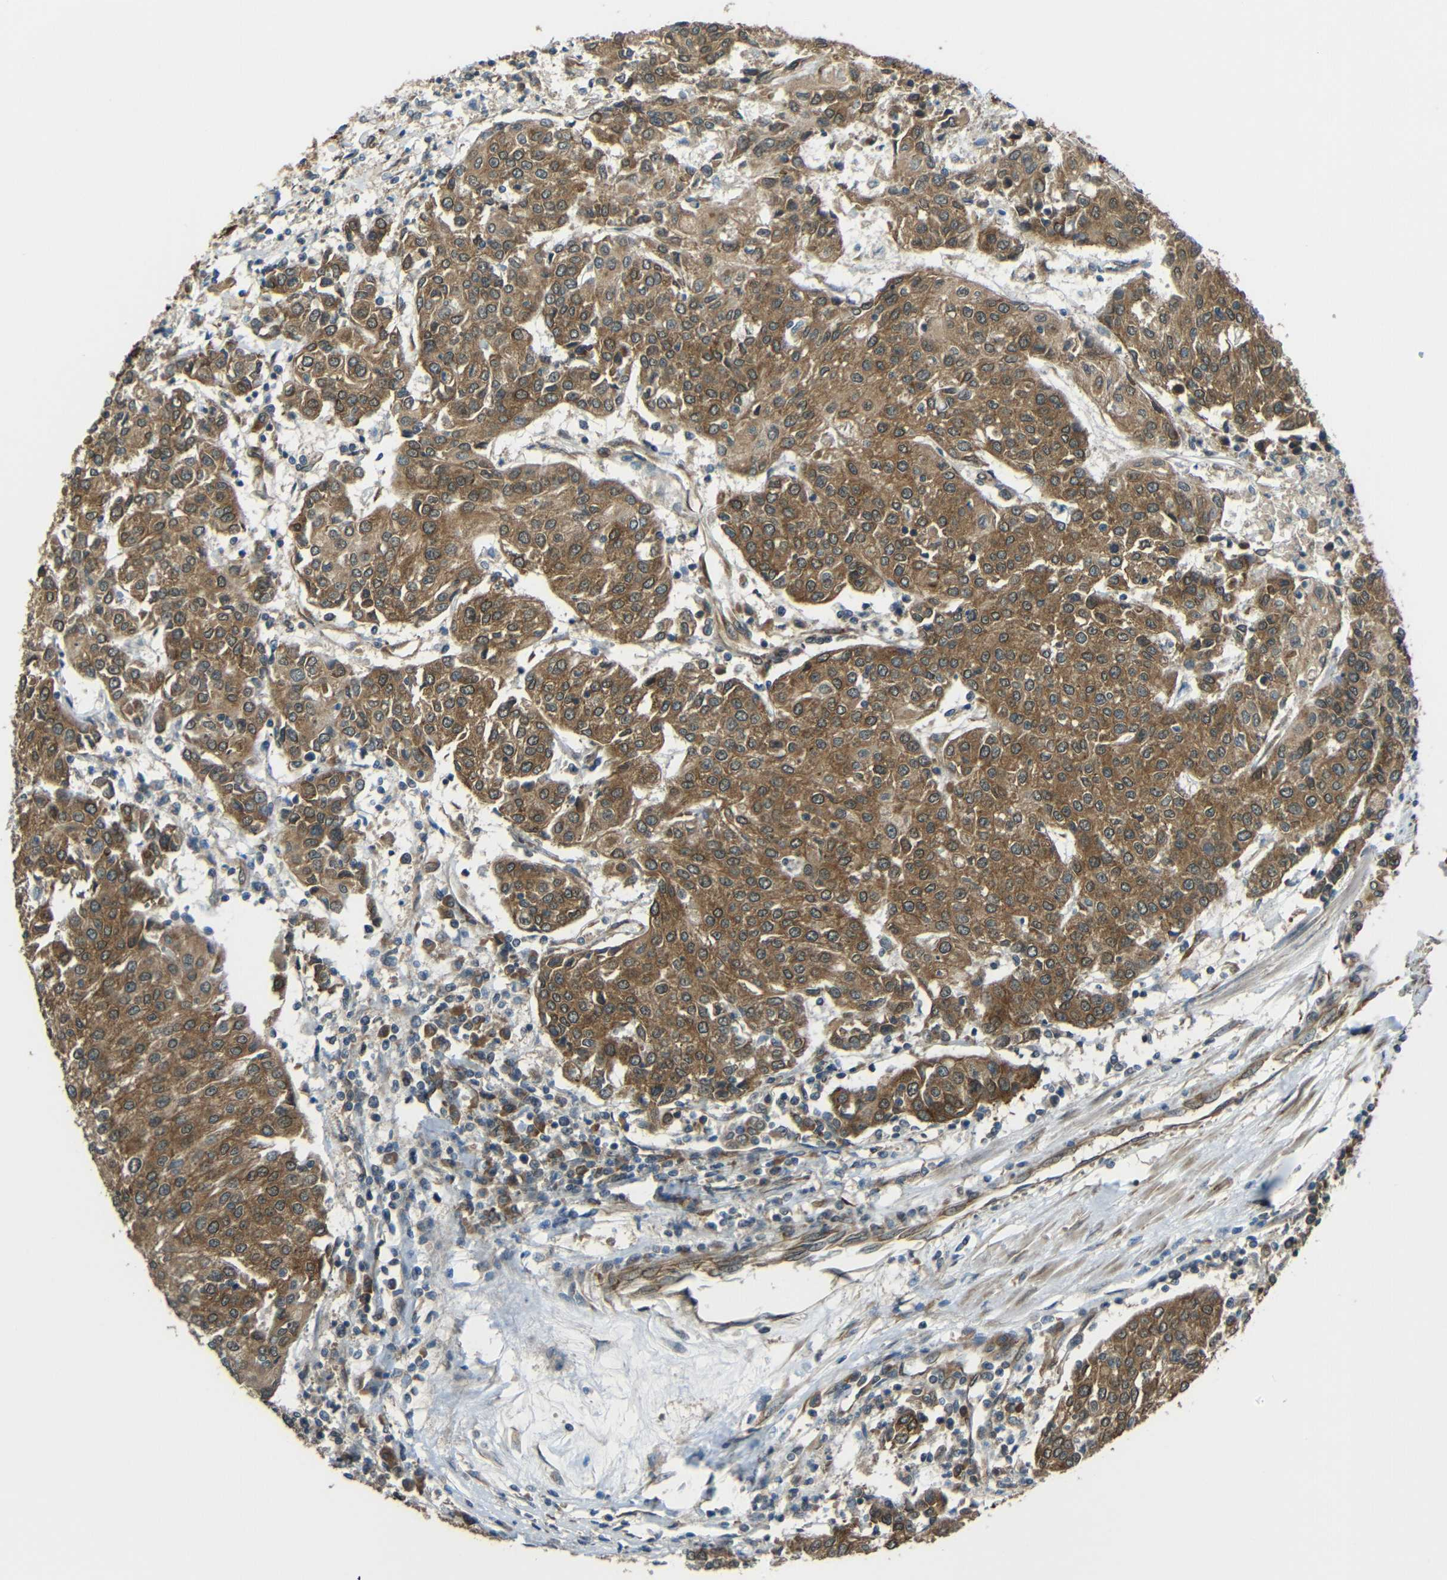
{"staining": {"intensity": "moderate", "quantity": ">75%", "location": "cytoplasmic/membranous"}, "tissue": "urothelial cancer", "cell_type": "Tumor cells", "image_type": "cancer", "snomed": [{"axis": "morphology", "description": "Urothelial carcinoma, High grade"}, {"axis": "topography", "description": "Urinary bladder"}], "caption": "Brown immunohistochemical staining in urothelial cancer displays moderate cytoplasmic/membranous staining in approximately >75% of tumor cells.", "gene": "VAPB", "patient": {"sex": "female", "age": 85}}